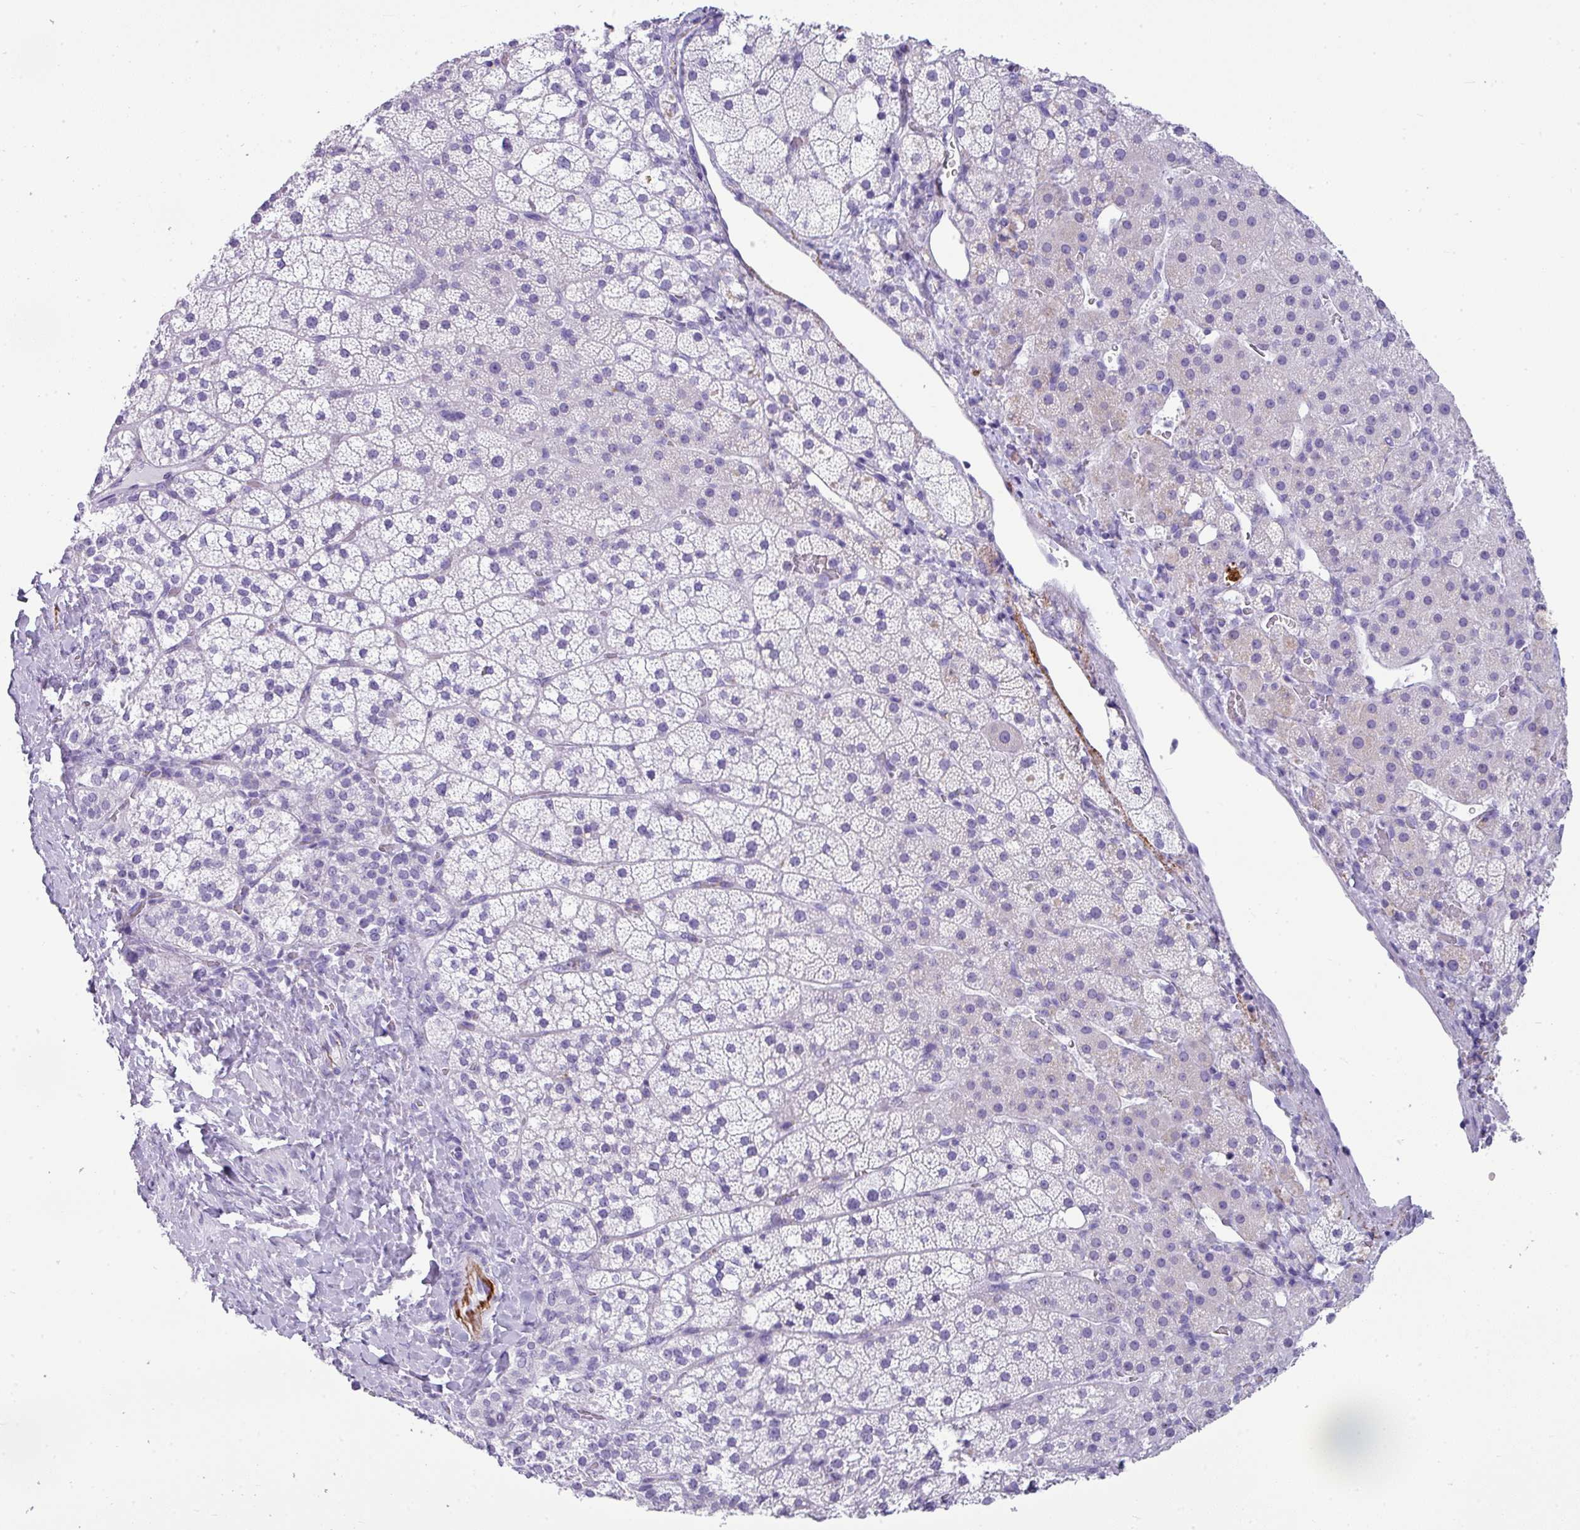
{"staining": {"intensity": "negative", "quantity": "none", "location": "none"}, "tissue": "adrenal gland", "cell_type": "Glandular cells", "image_type": "normal", "snomed": [{"axis": "morphology", "description": "Normal tissue, NOS"}, {"axis": "topography", "description": "Adrenal gland"}], "caption": "High magnification brightfield microscopy of benign adrenal gland stained with DAB (3,3'-diaminobenzidine) (brown) and counterstained with hematoxylin (blue): glandular cells show no significant staining. (IHC, brightfield microscopy, high magnification).", "gene": "ZNF568", "patient": {"sex": "male", "age": 53}}